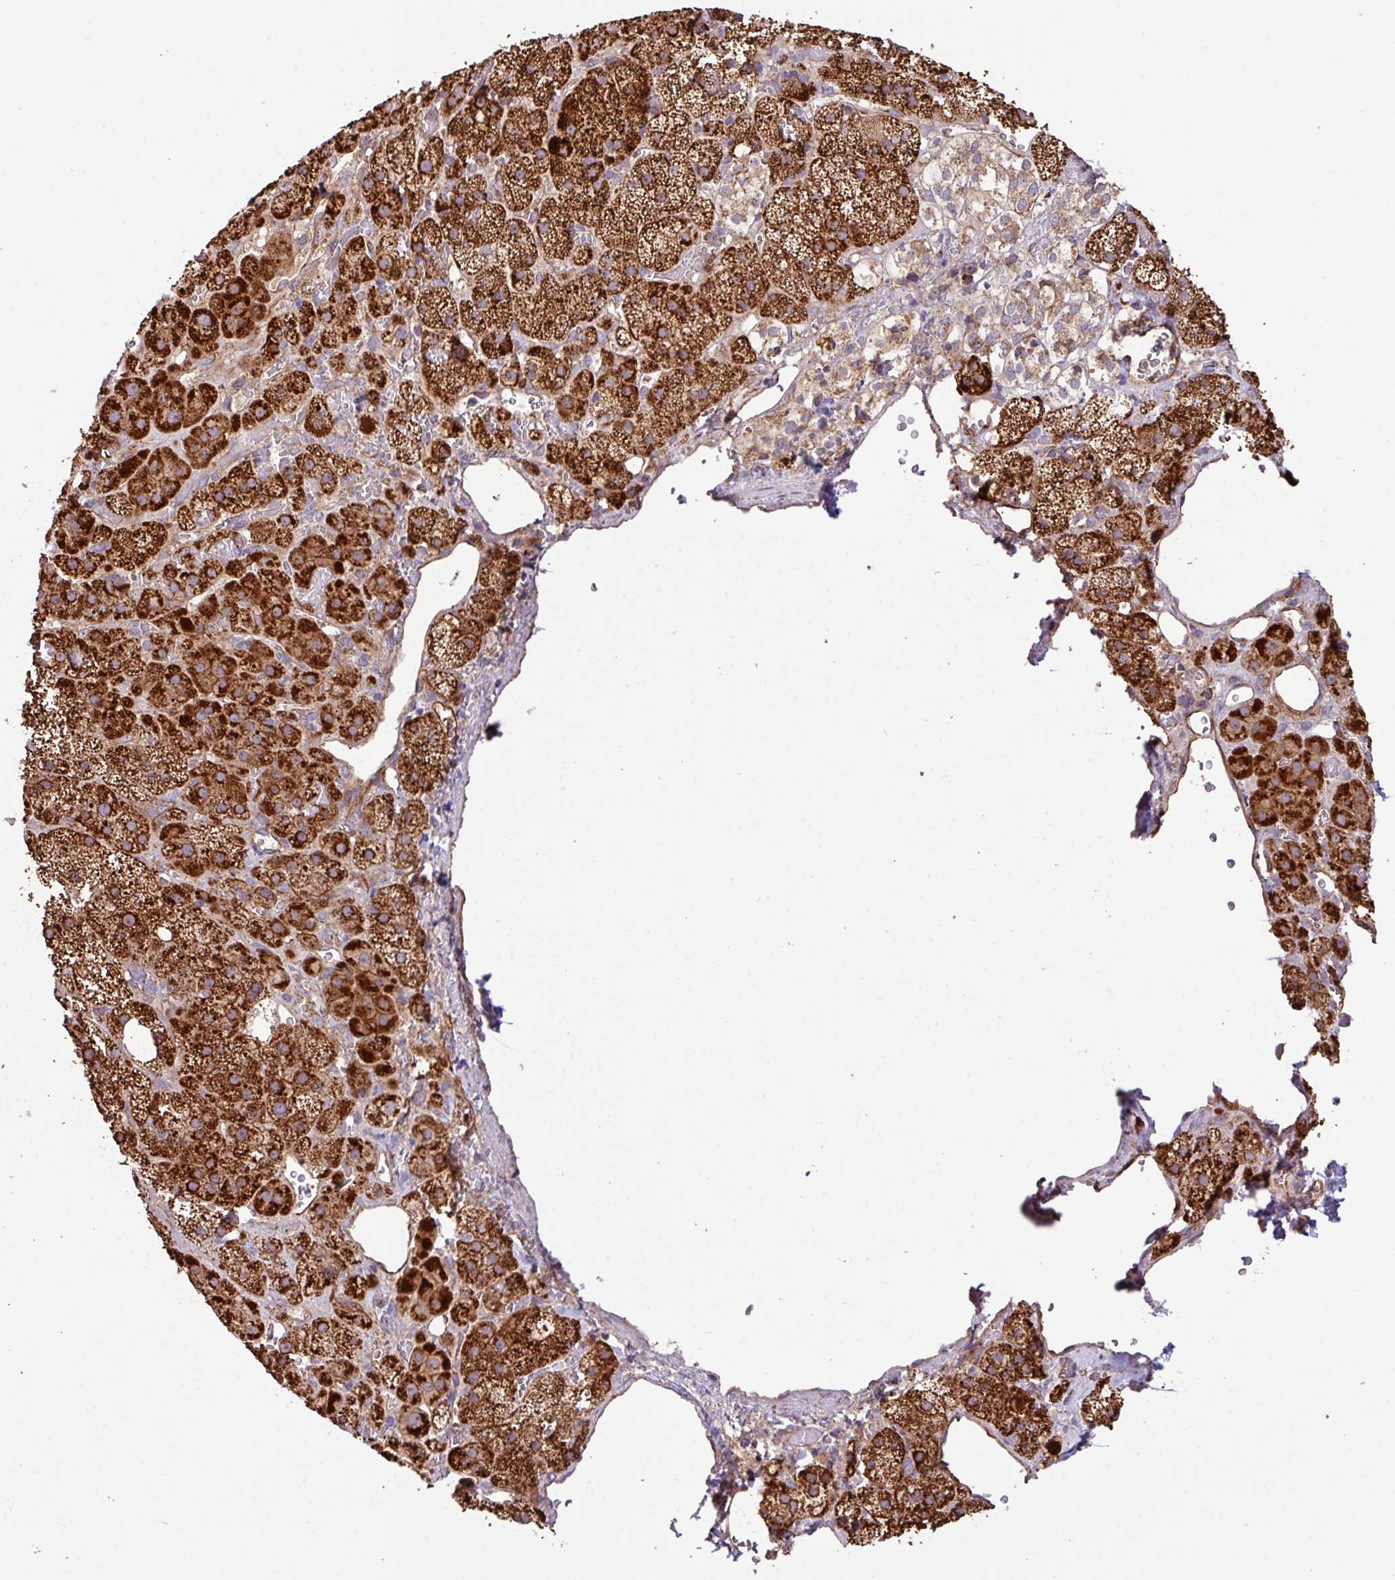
{"staining": {"intensity": "strong", "quantity": ">75%", "location": "cytoplasmic/membranous"}, "tissue": "adrenal gland", "cell_type": "Glandular cells", "image_type": "normal", "snomed": [{"axis": "morphology", "description": "Normal tissue, NOS"}, {"axis": "topography", "description": "Adrenal gland"}], "caption": "Immunohistochemical staining of benign adrenal gland reveals high levels of strong cytoplasmic/membranous positivity in about >75% of glandular cells. (Stains: DAB in brown, nuclei in blue, Microscopy: brightfield microscopy at high magnification).", "gene": "LRRC53", "patient": {"sex": "male", "age": 57}}